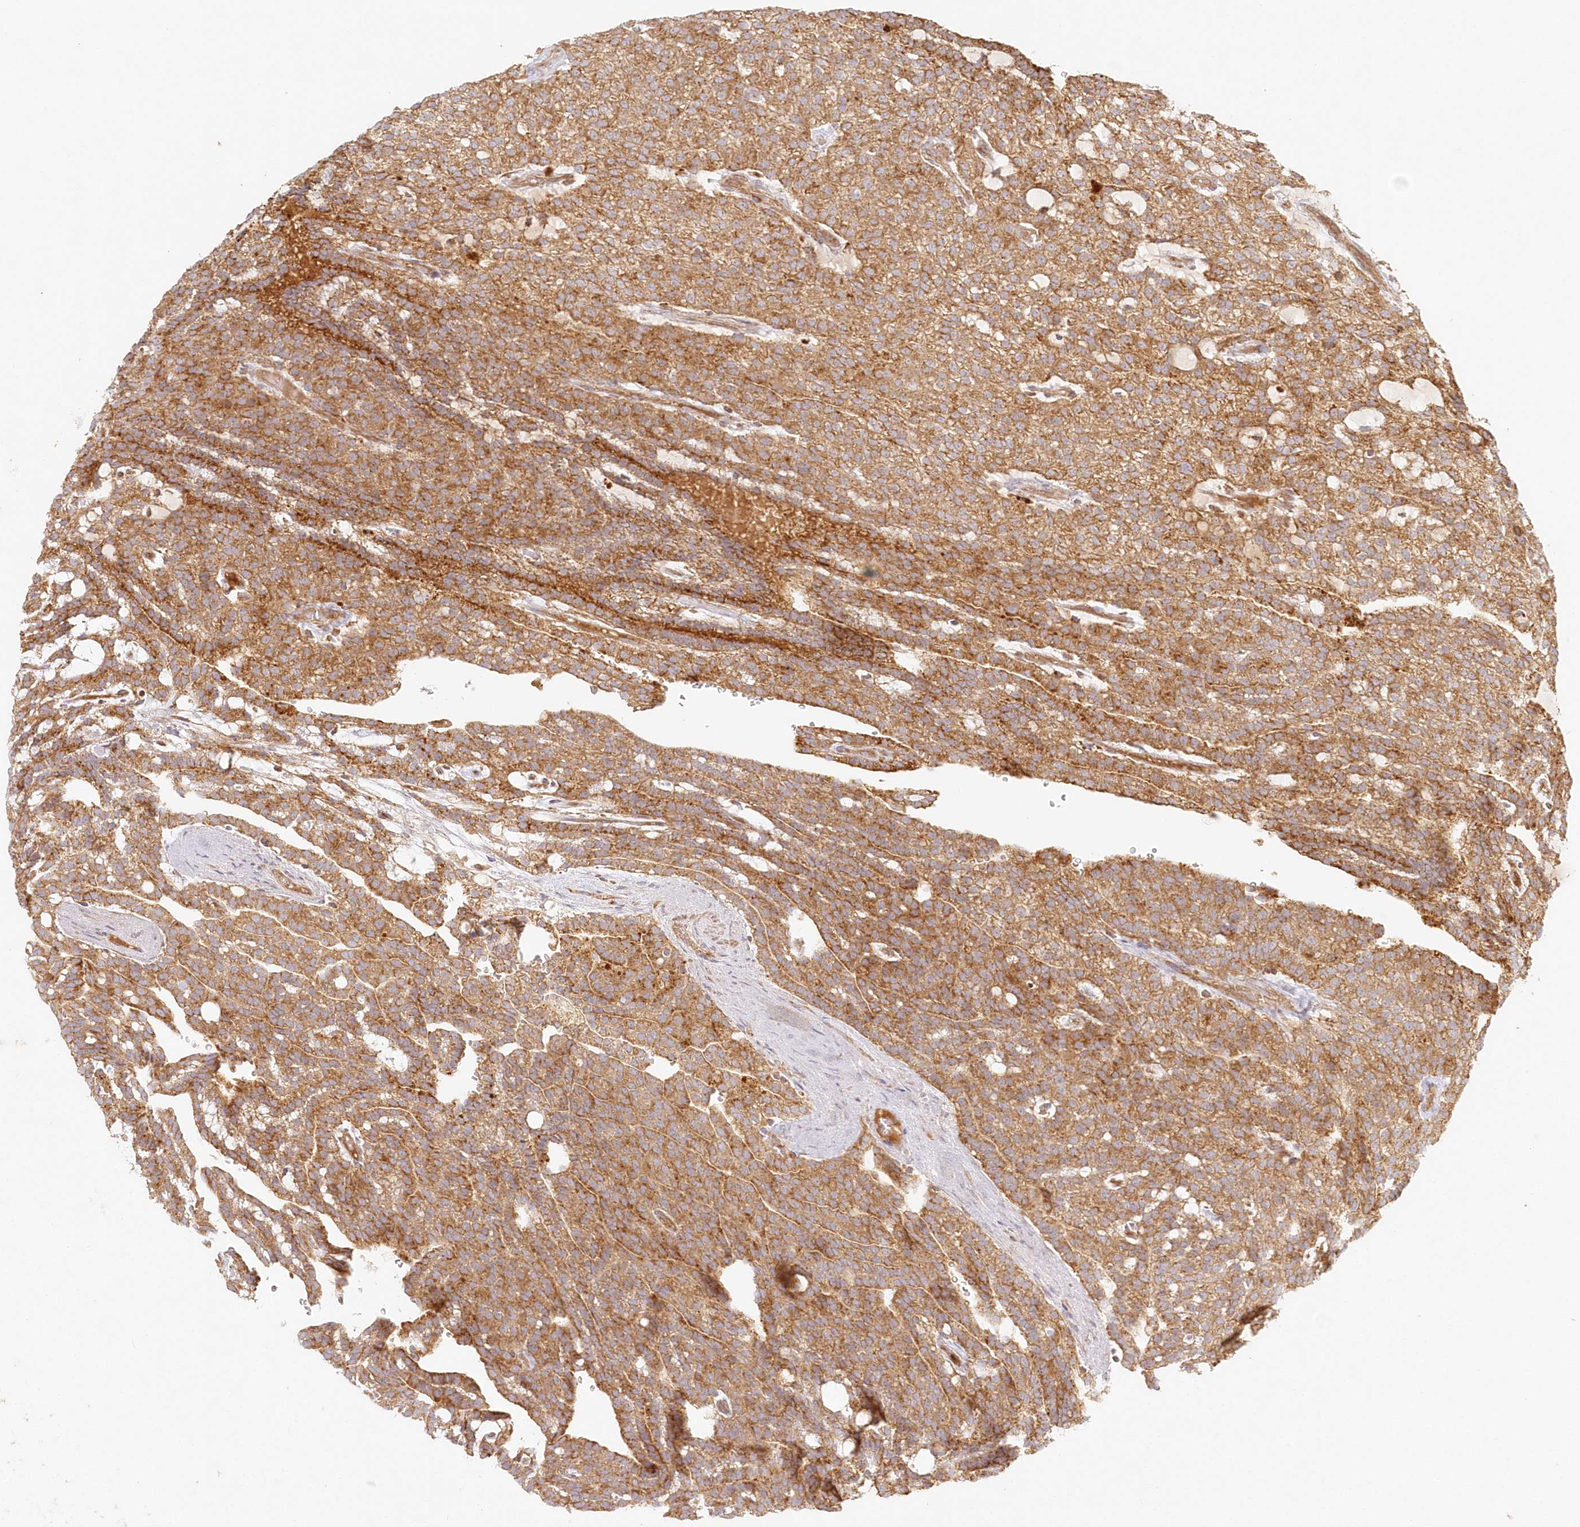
{"staining": {"intensity": "moderate", "quantity": ">75%", "location": "cytoplasmic/membranous"}, "tissue": "renal cancer", "cell_type": "Tumor cells", "image_type": "cancer", "snomed": [{"axis": "morphology", "description": "Adenocarcinoma, NOS"}, {"axis": "topography", "description": "Kidney"}], "caption": "Renal adenocarcinoma stained with immunohistochemistry (IHC) demonstrates moderate cytoplasmic/membranous expression in approximately >75% of tumor cells.", "gene": "KIAA0232", "patient": {"sex": "male", "age": 63}}